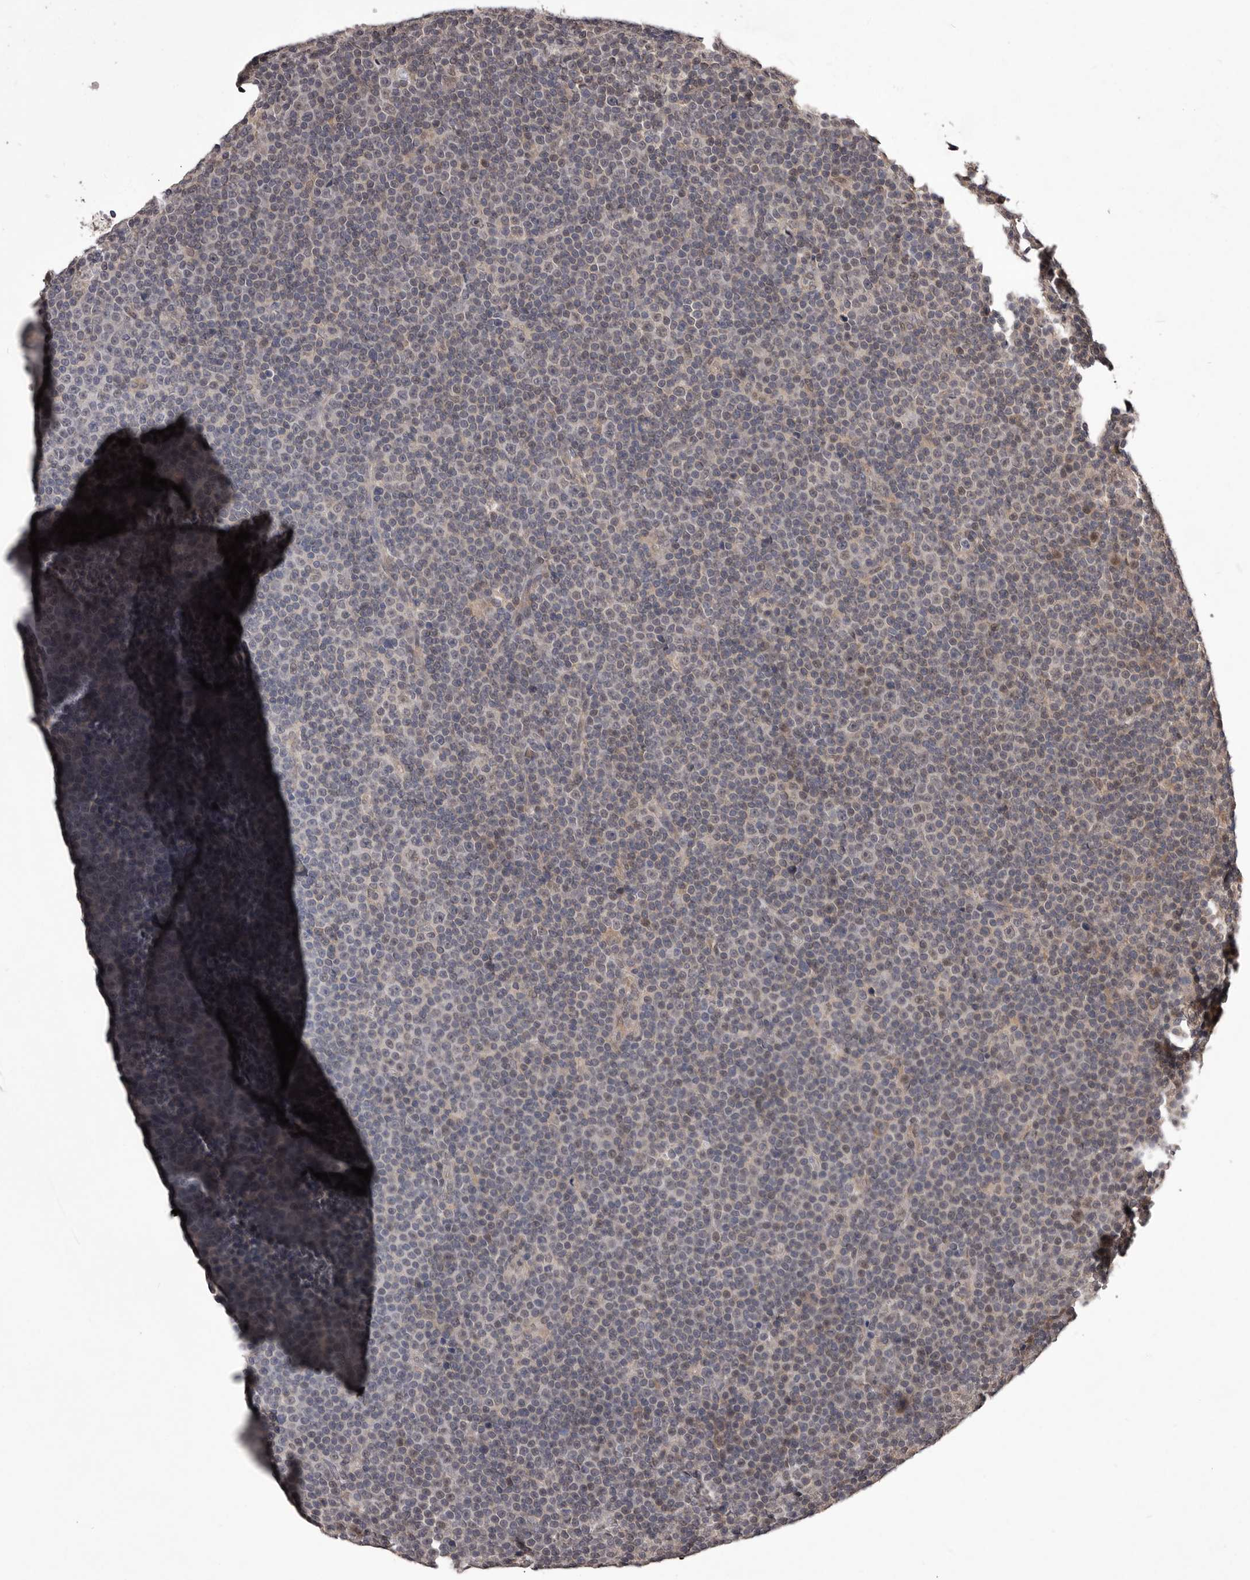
{"staining": {"intensity": "negative", "quantity": "none", "location": "none"}, "tissue": "lymphoma", "cell_type": "Tumor cells", "image_type": "cancer", "snomed": [{"axis": "morphology", "description": "Malignant lymphoma, non-Hodgkin's type, Low grade"}, {"axis": "topography", "description": "Lymph node"}], "caption": "Protein analysis of lymphoma exhibits no significant expression in tumor cells.", "gene": "CELF3", "patient": {"sex": "female", "age": 67}}